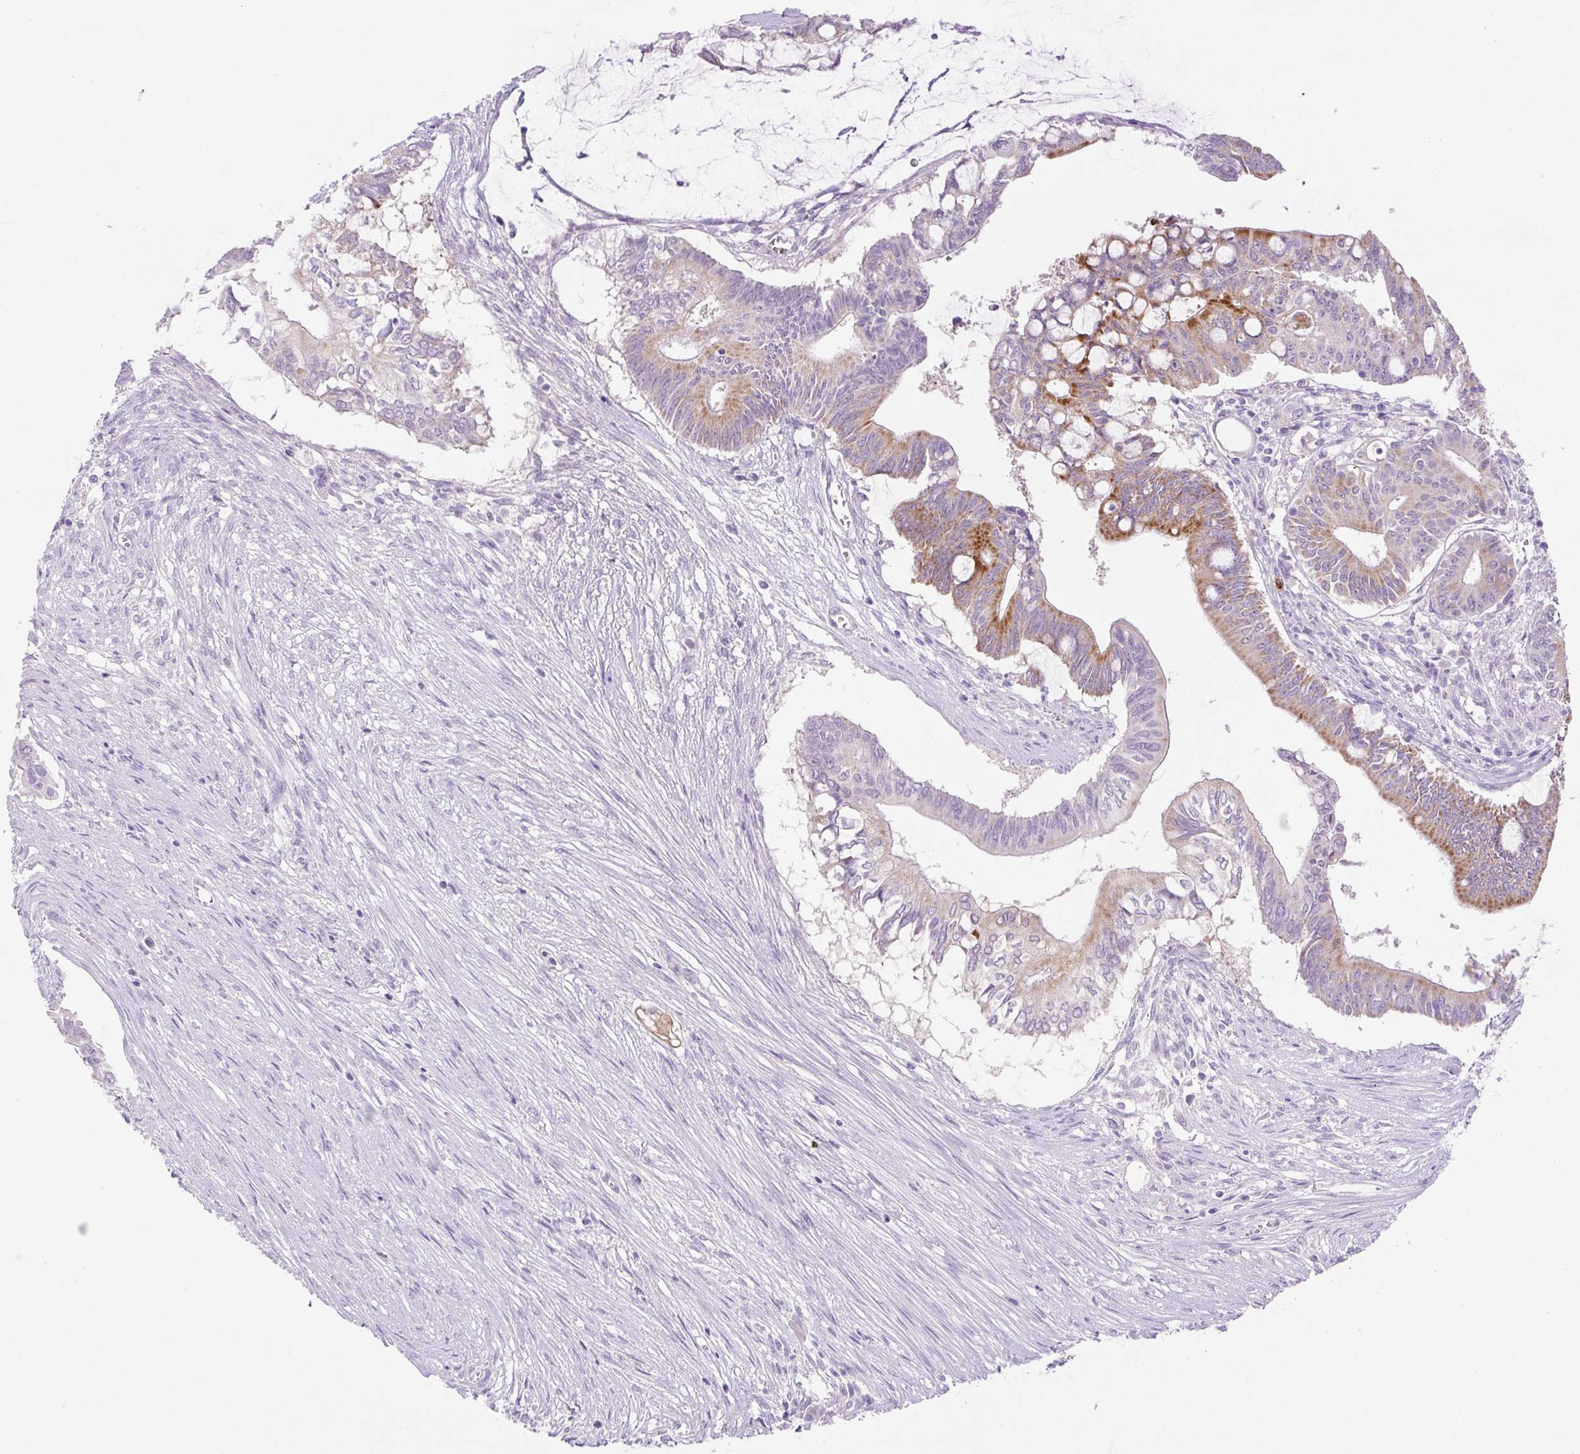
{"staining": {"intensity": "moderate", "quantity": ">75%", "location": "cytoplasmic/membranous"}, "tissue": "pancreatic cancer", "cell_type": "Tumor cells", "image_type": "cancer", "snomed": [{"axis": "morphology", "description": "Adenocarcinoma, NOS"}, {"axis": "topography", "description": "Pancreas"}], "caption": "IHC of human pancreatic cancer (adenocarcinoma) demonstrates medium levels of moderate cytoplasmic/membranous staining in approximately >75% of tumor cells.", "gene": "NDST3", "patient": {"sex": "male", "age": 68}}